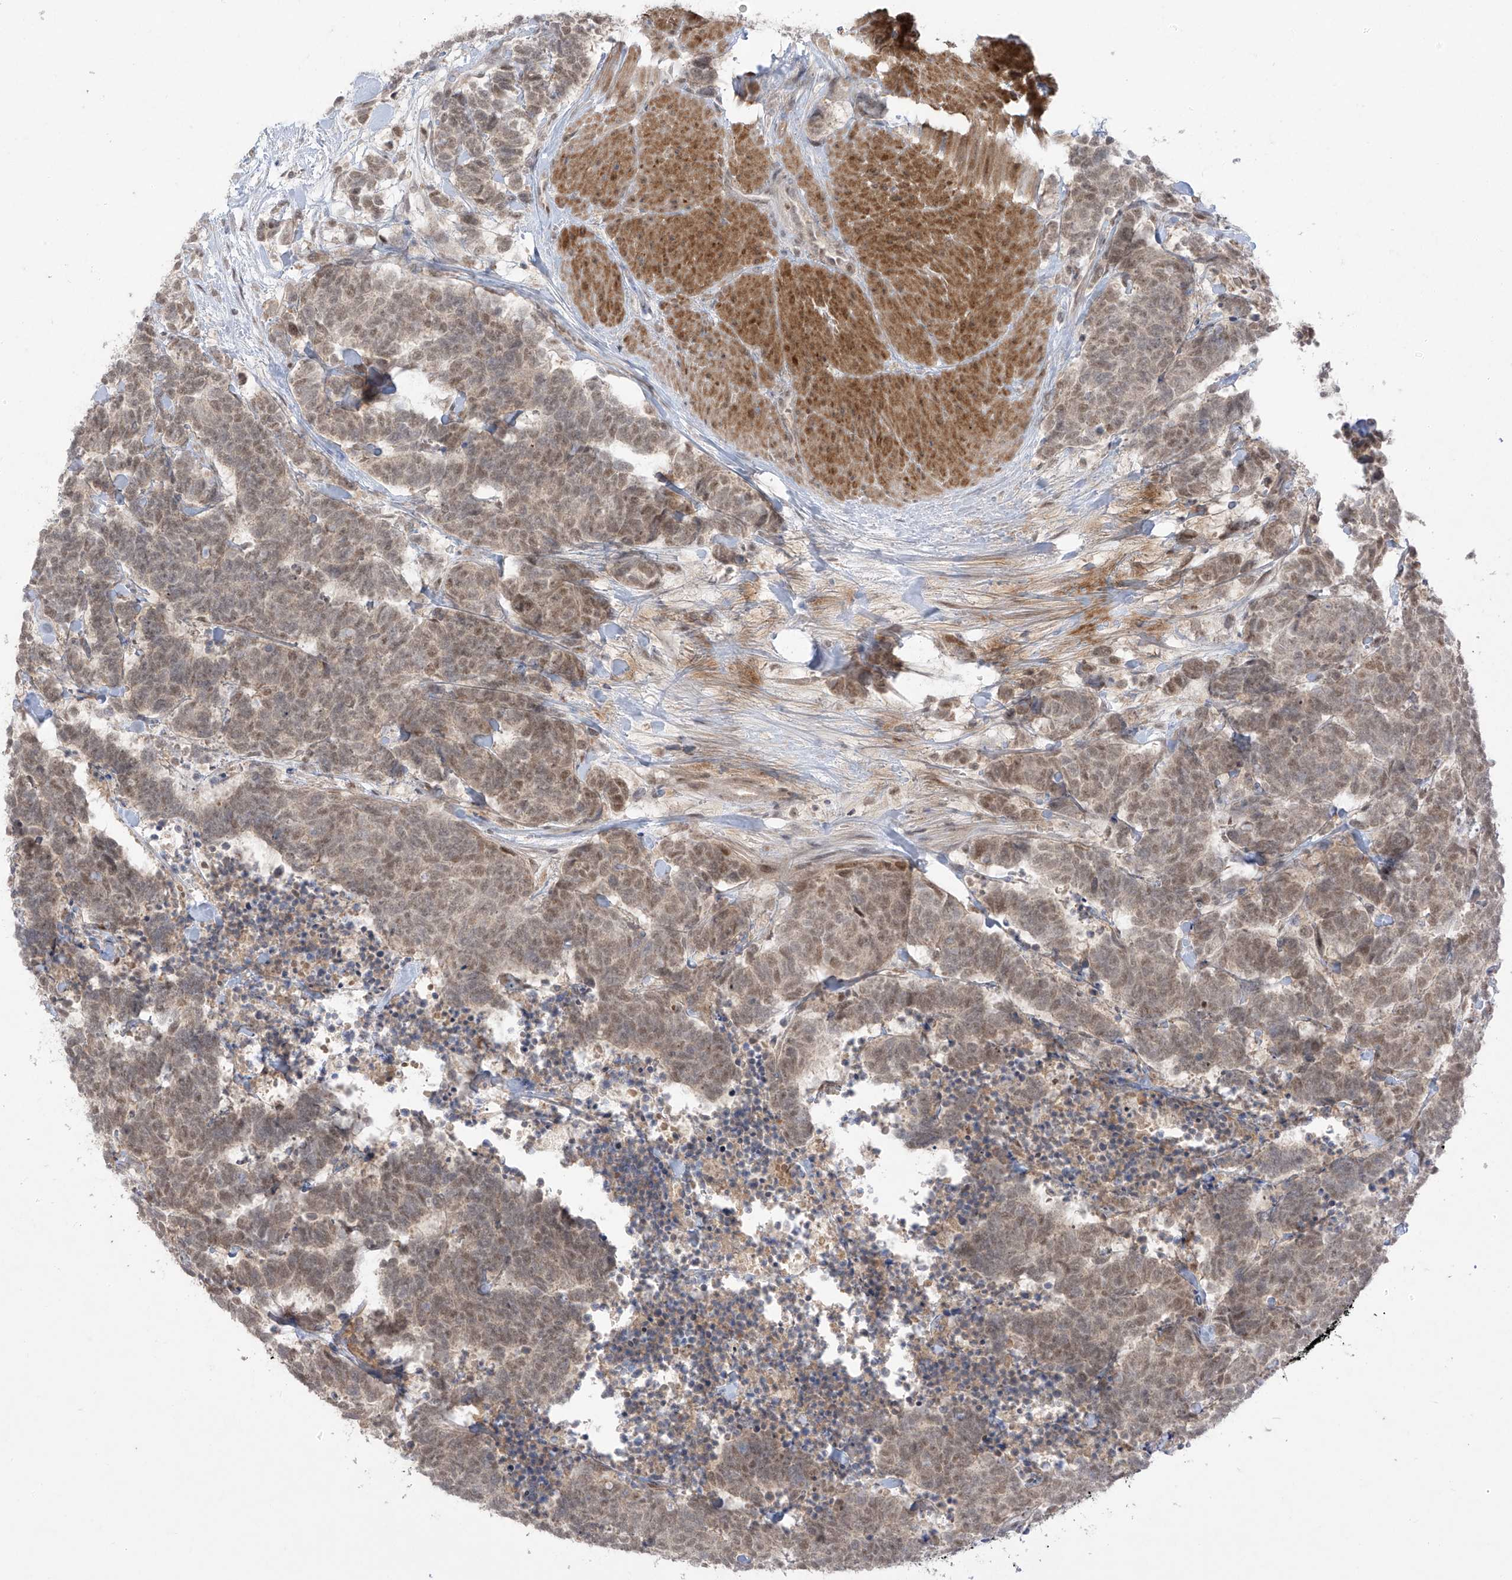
{"staining": {"intensity": "moderate", "quantity": ">75%", "location": "nuclear"}, "tissue": "carcinoid", "cell_type": "Tumor cells", "image_type": "cancer", "snomed": [{"axis": "morphology", "description": "Carcinoma, NOS"}, {"axis": "morphology", "description": "Carcinoid, malignant, NOS"}, {"axis": "topography", "description": "Urinary bladder"}], "caption": "Carcinoid (malignant) stained with a brown dye displays moderate nuclear positive staining in approximately >75% of tumor cells.", "gene": "OGT", "patient": {"sex": "male", "age": 57}}